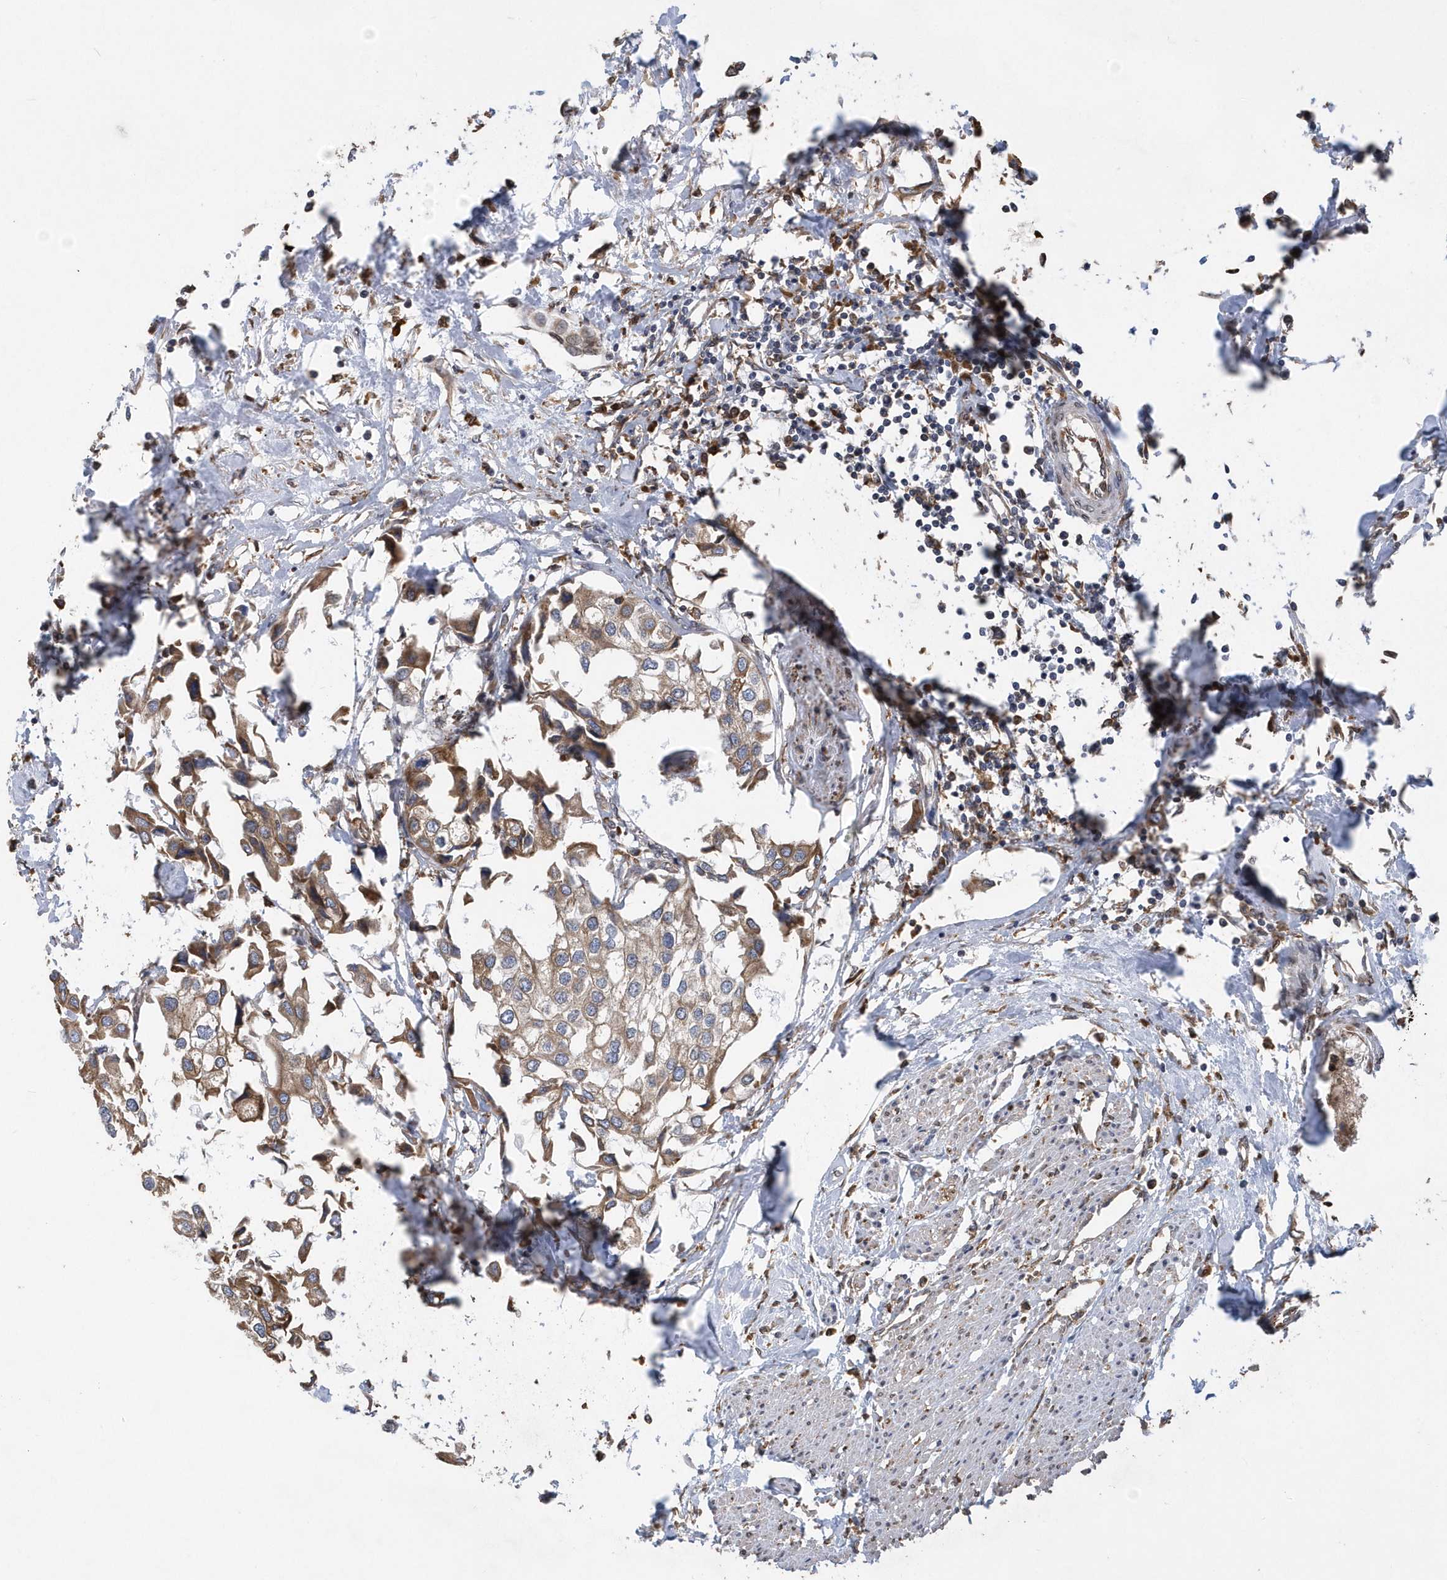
{"staining": {"intensity": "weak", "quantity": ">75%", "location": "cytoplasmic/membranous"}, "tissue": "urothelial cancer", "cell_type": "Tumor cells", "image_type": "cancer", "snomed": [{"axis": "morphology", "description": "Urothelial carcinoma, High grade"}, {"axis": "topography", "description": "Urinary bladder"}], "caption": "Immunohistochemical staining of human high-grade urothelial carcinoma demonstrates low levels of weak cytoplasmic/membranous positivity in approximately >75% of tumor cells.", "gene": "VAMP7", "patient": {"sex": "male", "age": 64}}